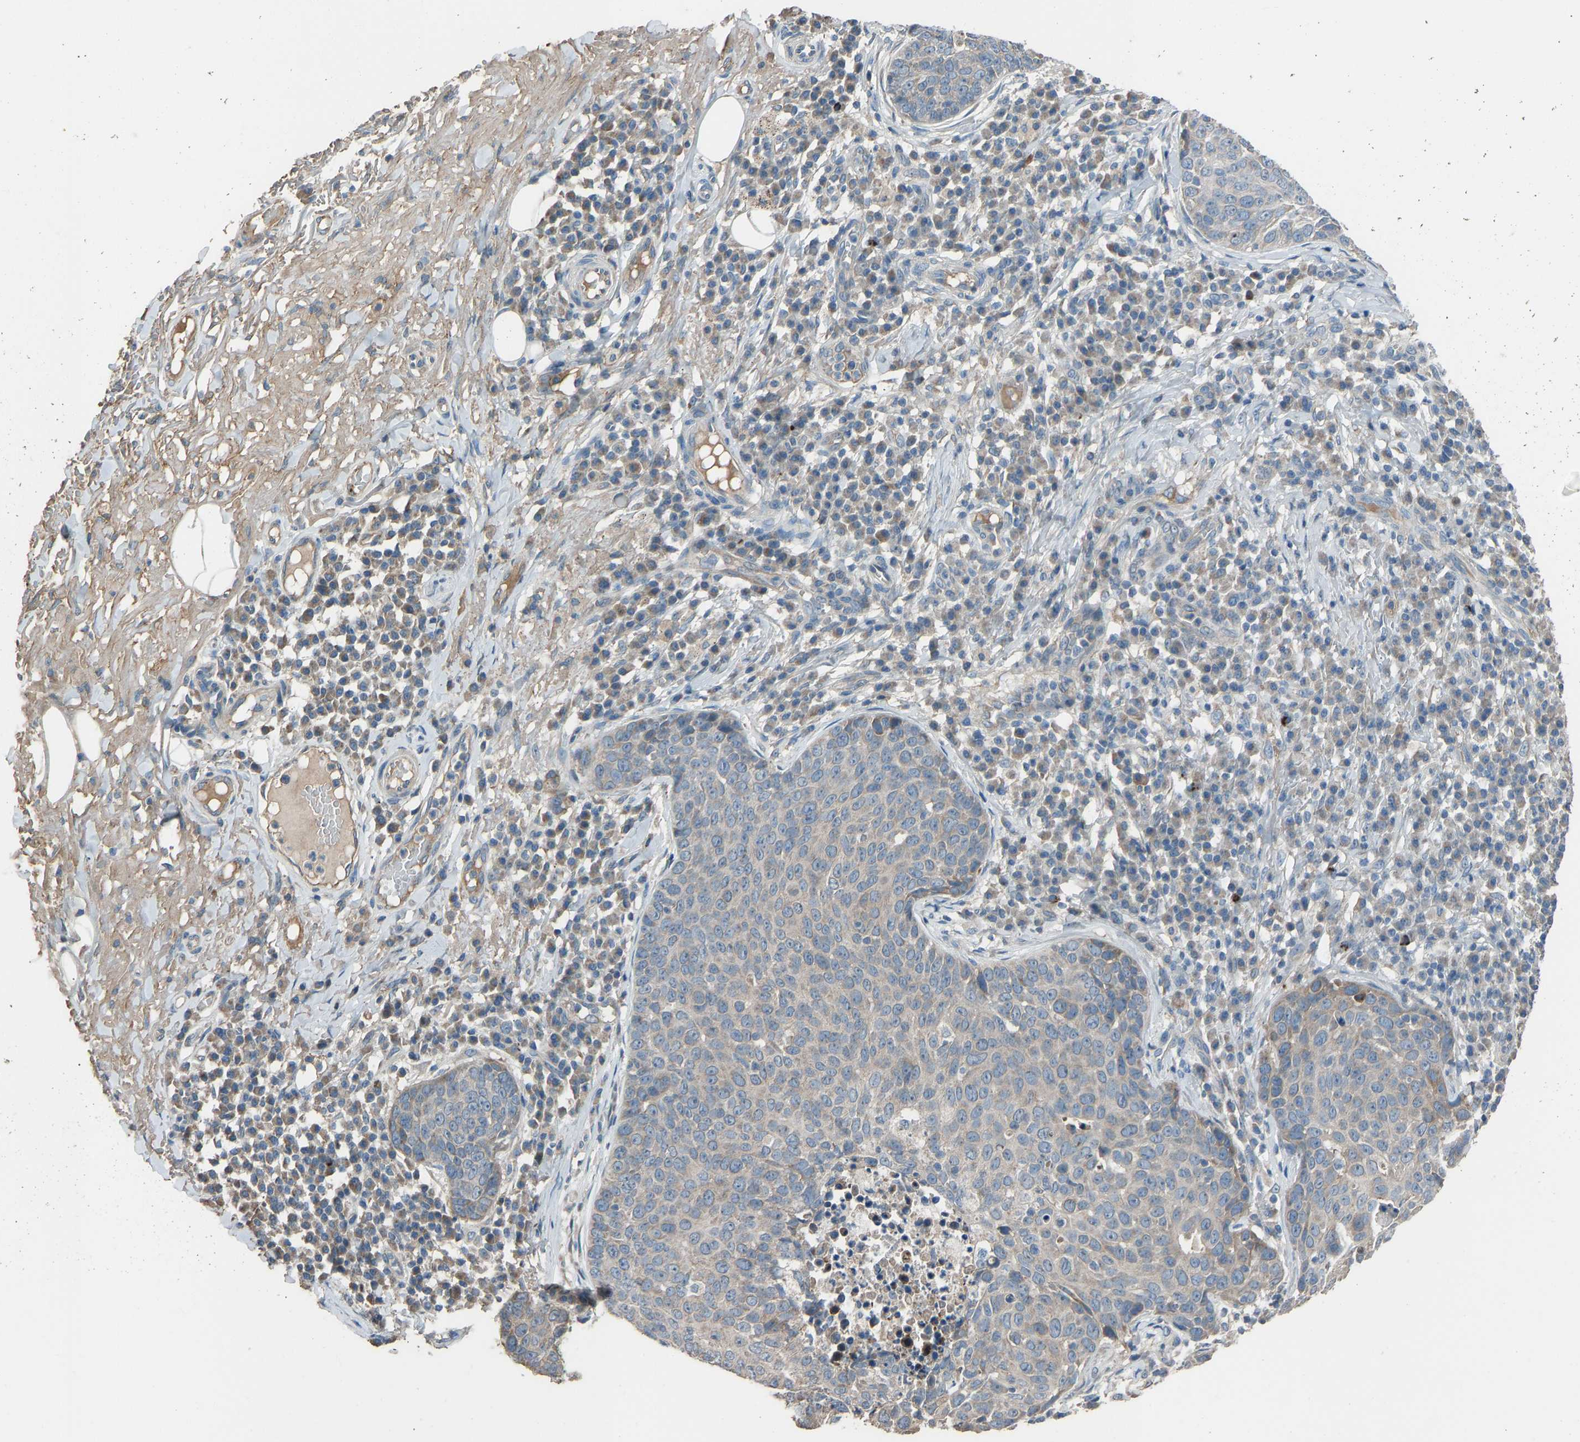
{"staining": {"intensity": "negative", "quantity": "none", "location": "none"}, "tissue": "skin cancer", "cell_type": "Tumor cells", "image_type": "cancer", "snomed": [{"axis": "morphology", "description": "Squamous cell carcinoma in situ, NOS"}, {"axis": "morphology", "description": "Squamous cell carcinoma, NOS"}, {"axis": "topography", "description": "Skin"}], "caption": "Human skin cancer (squamous cell carcinoma) stained for a protein using IHC exhibits no staining in tumor cells.", "gene": "TGFBR3", "patient": {"sex": "male", "age": 93}}